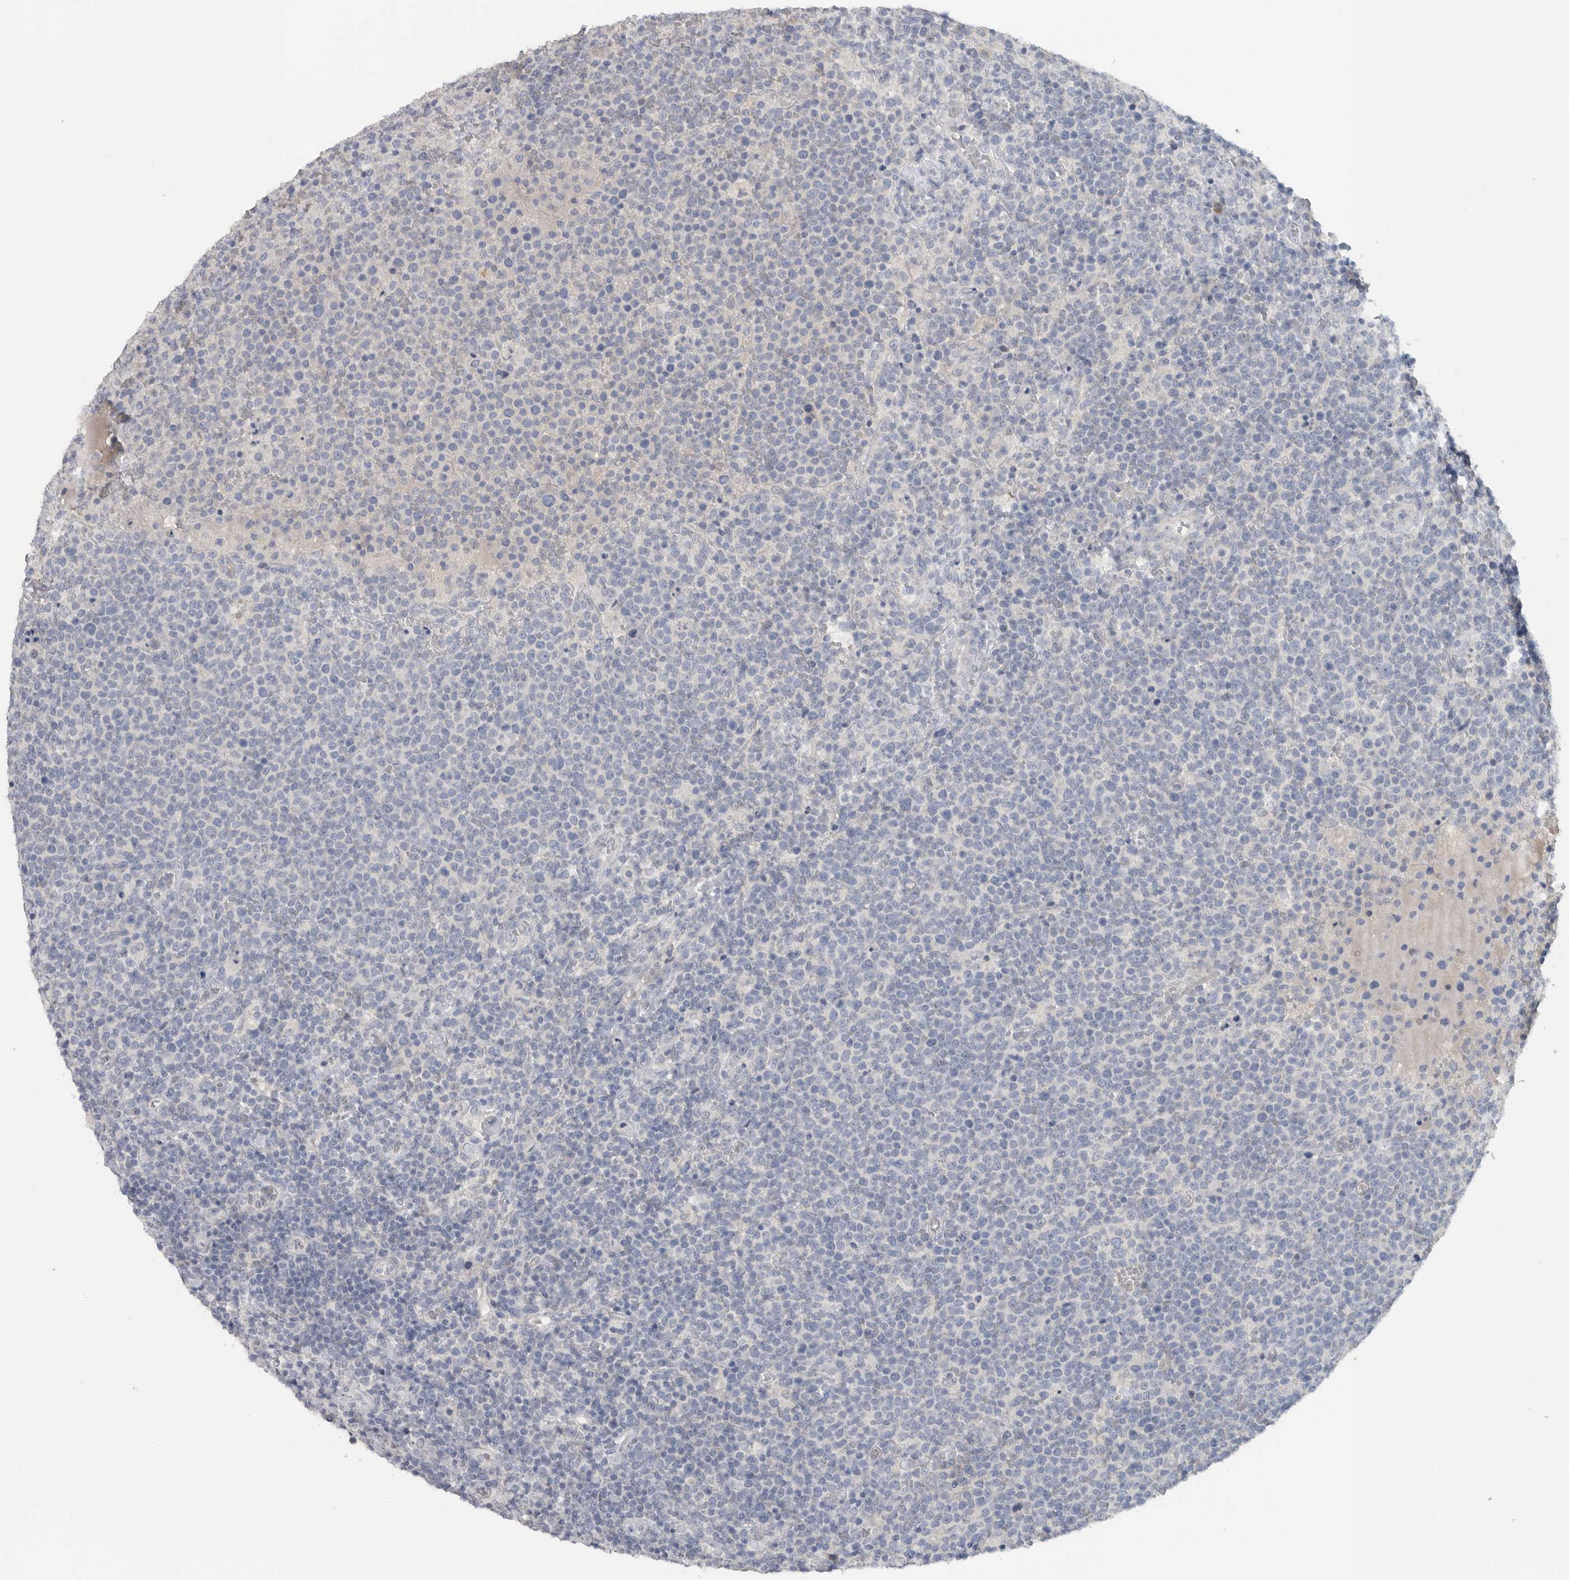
{"staining": {"intensity": "negative", "quantity": "none", "location": "none"}, "tissue": "lymphoma", "cell_type": "Tumor cells", "image_type": "cancer", "snomed": [{"axis": "morphology", "description": "Malignant lymphoma, non-Hodgkin's type, High grade"}, {"axis": "topography", "description": "Lymph node"}], "caption": "Immunohistochemistry of lymphoma reveals no staining in tumor cells. (IHC, brightfield microscopy, high magnification).", "gene": "REG4", "patient": {"sex": "male", "age": 61}}